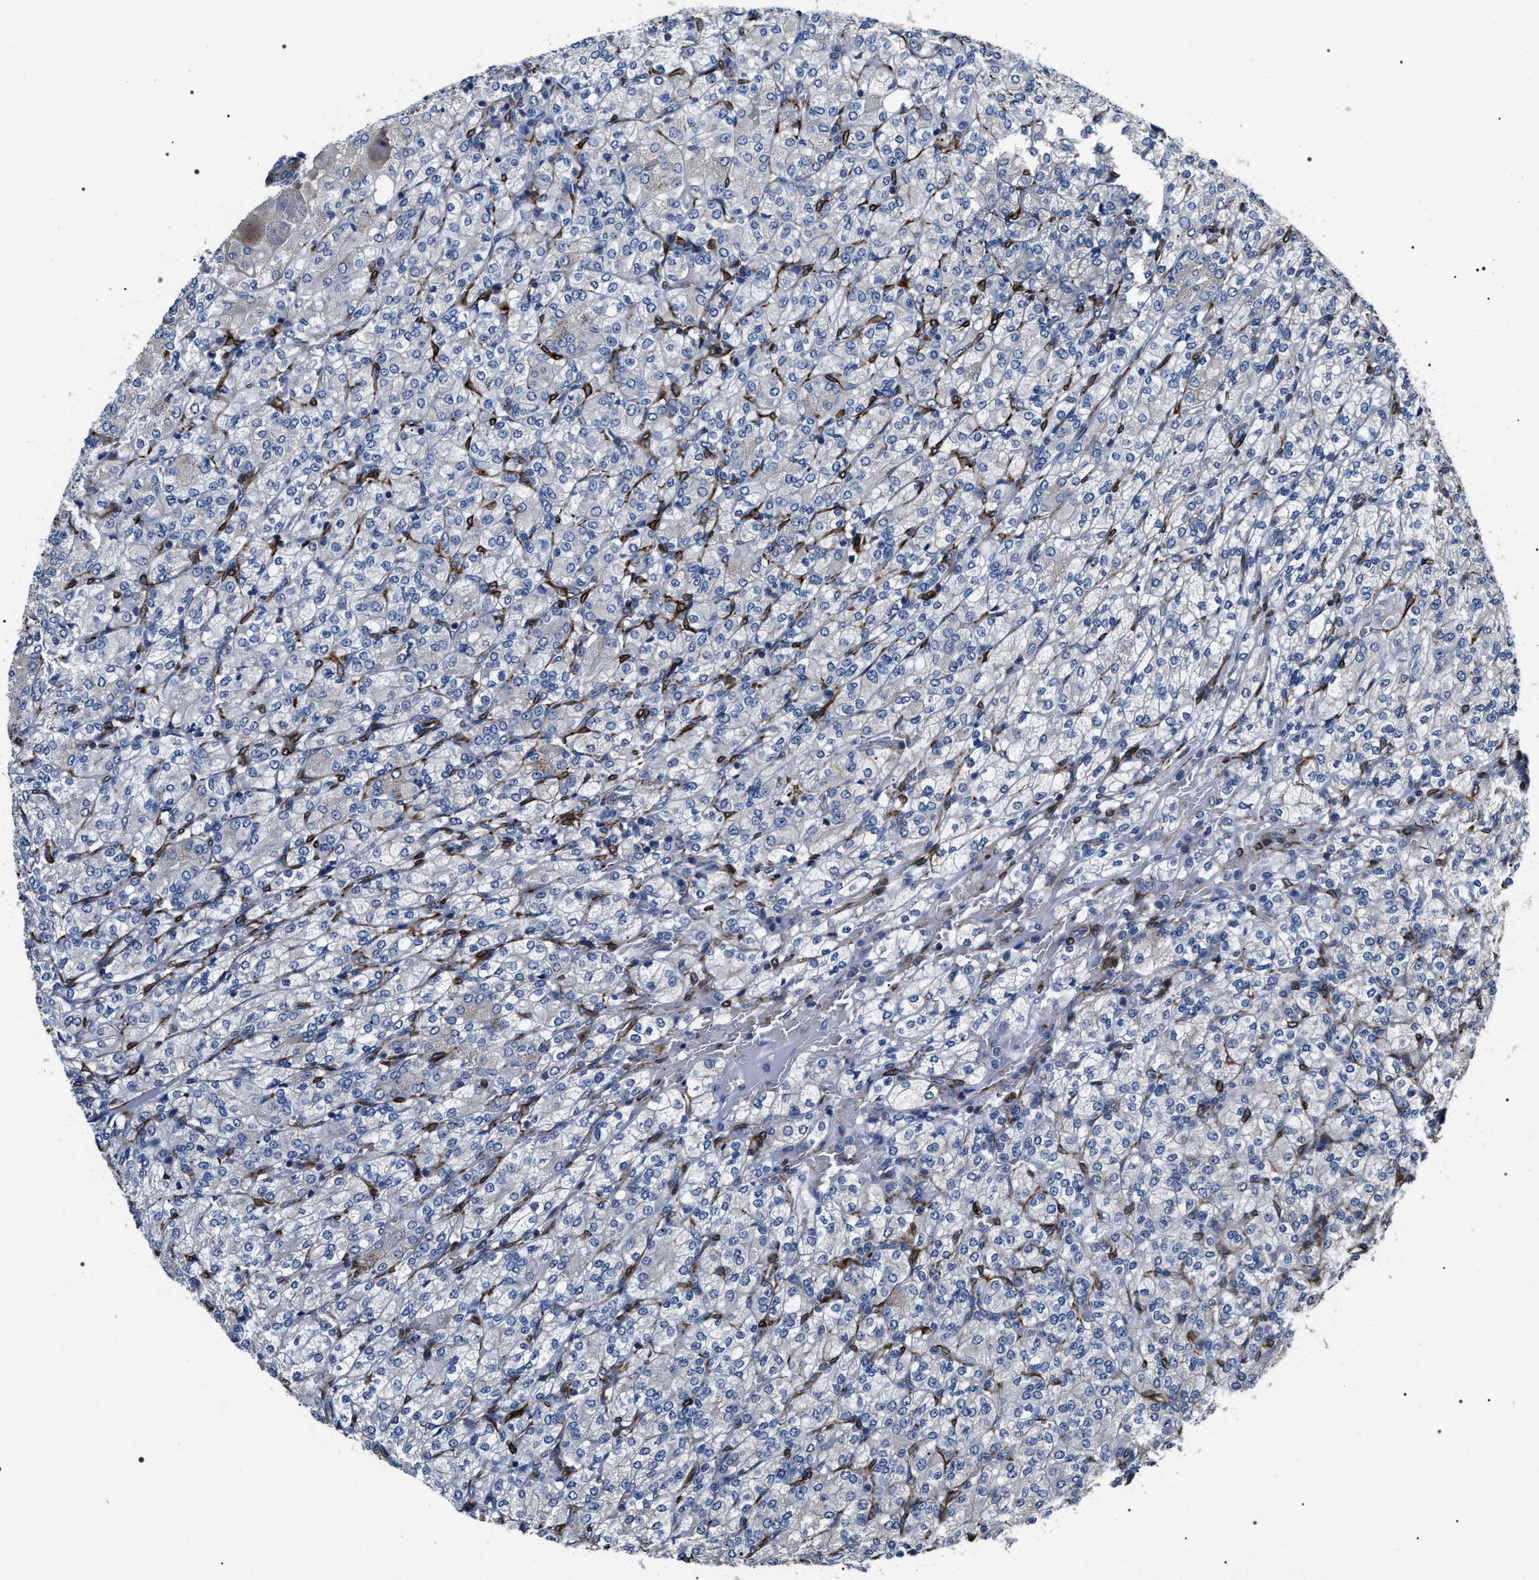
{"staining": {"intensity": "negative", "quantity": "none", "location": "none"}, "tissue": "renal cancer", "cell_type": "Tumor cells", "image_type": "cancer", "snomed": [{"axis": "morphology", "description": "Adenocarcinoma, NOS"}, {"axis": "topography", "description": "Kidney"}], "caption": "Image shows no protein positivity in tumor cells of renal adenocarcinoma tissue. (DAB (3,3'-diaminobenzidine) immunohistochemistry with hematoxylin counter stain).", "gene": "ZC3HAV1L", "patient": {"sex": "male", "age": 77}}